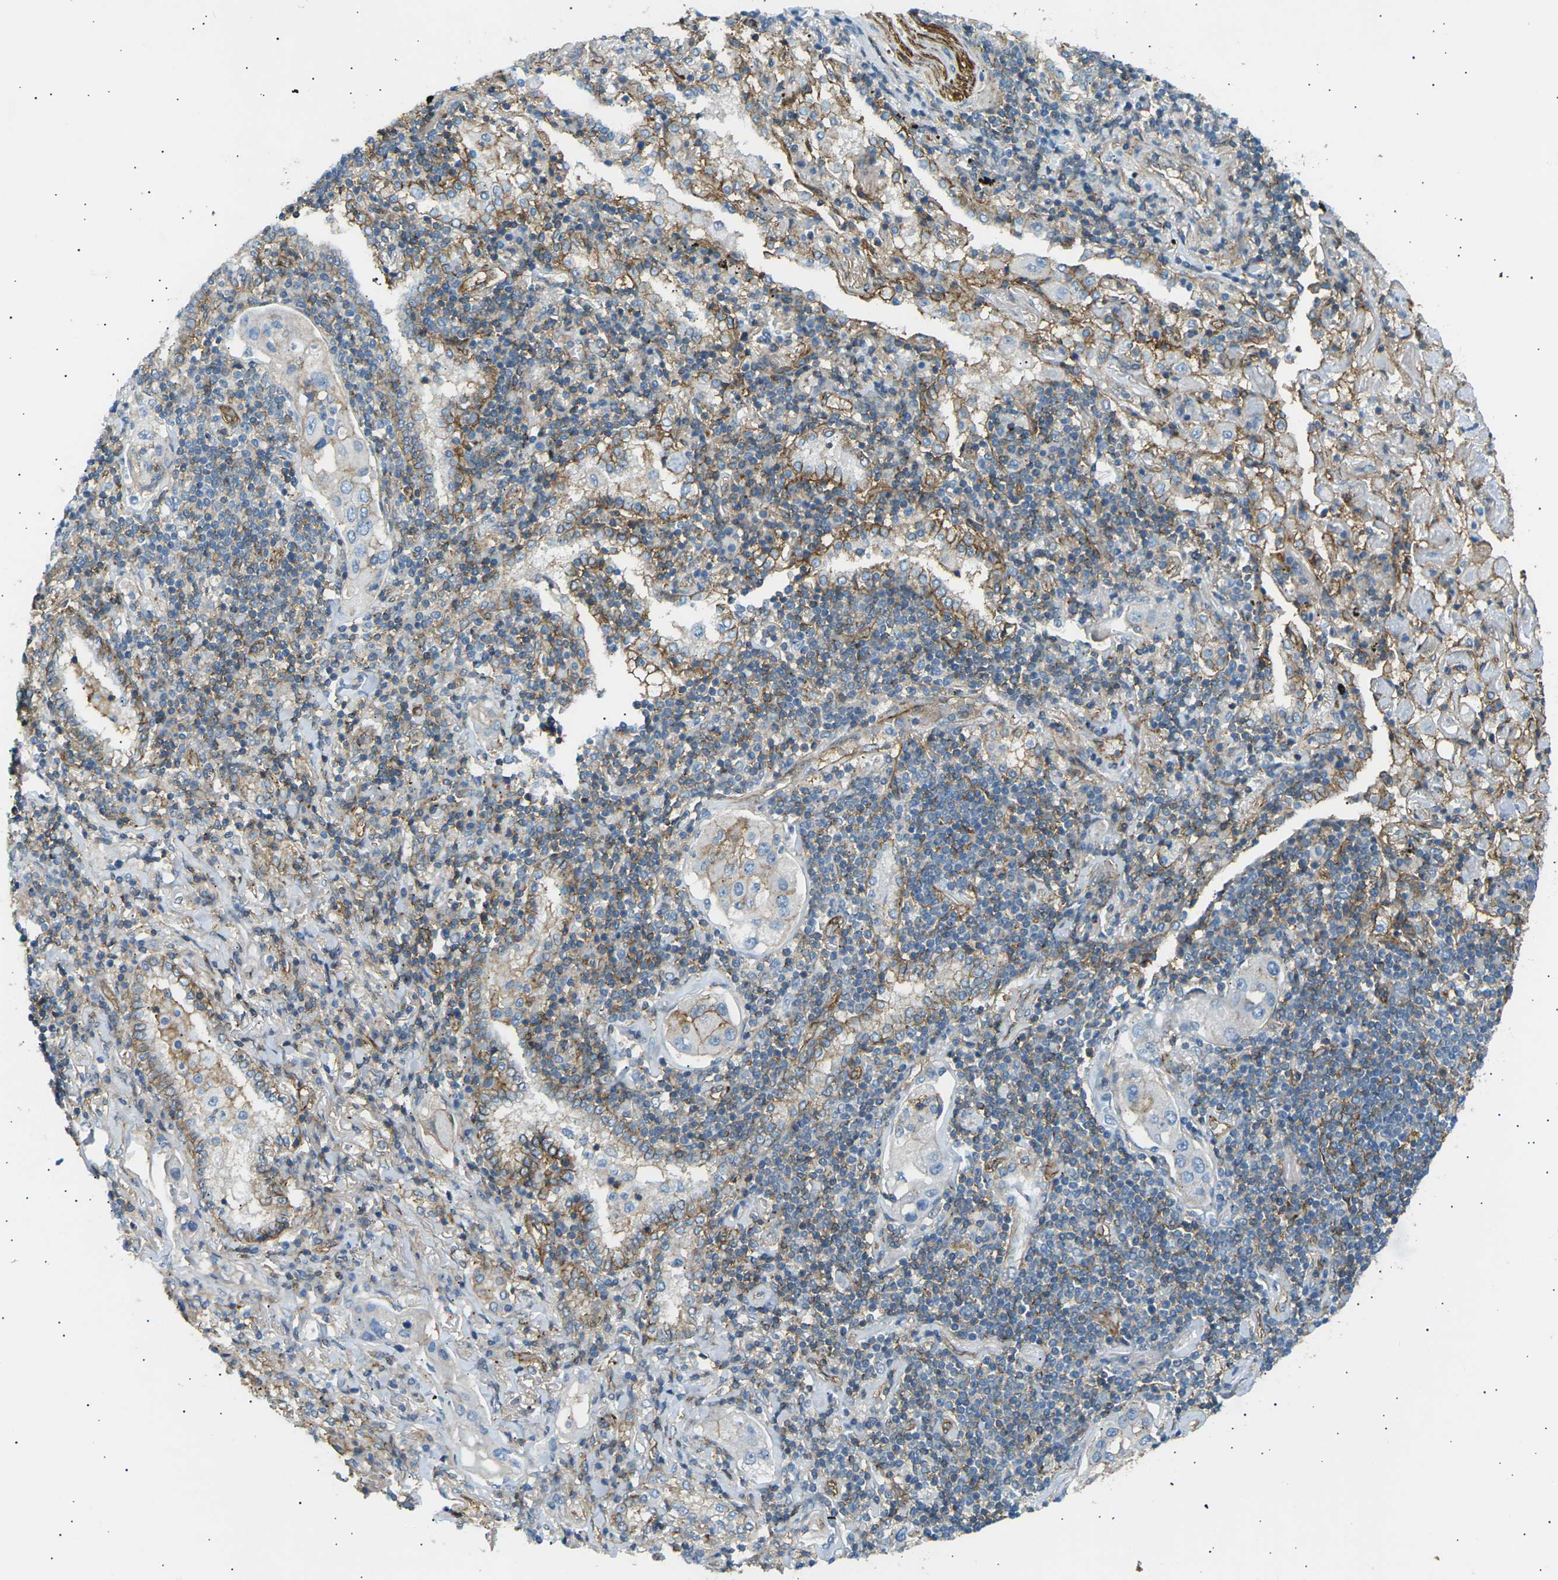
{"staining": {"intensity": "moderate", "quantity": "25%-75%", "location": "cytoplasmic/membranous"}, "tissue": "lung cancer", "cell_type": "Tumor cells", "image_type": "cancer", "snomed": [{"axis": "morphology", "description": "Adenocarcinoma, NOS"}, {"axis": "topography", "description": "Lung"}], "caption": "IHC (DAB (3,3'-diaminobenzidine)) staining of human lung adenocarcinoma demonstrates moderate cytoplasmic/membranous protein staining in about 25%-75% of tumor cells.", "gene": "ATP2B4", "patient": {"sex": "female", "age": 65}}